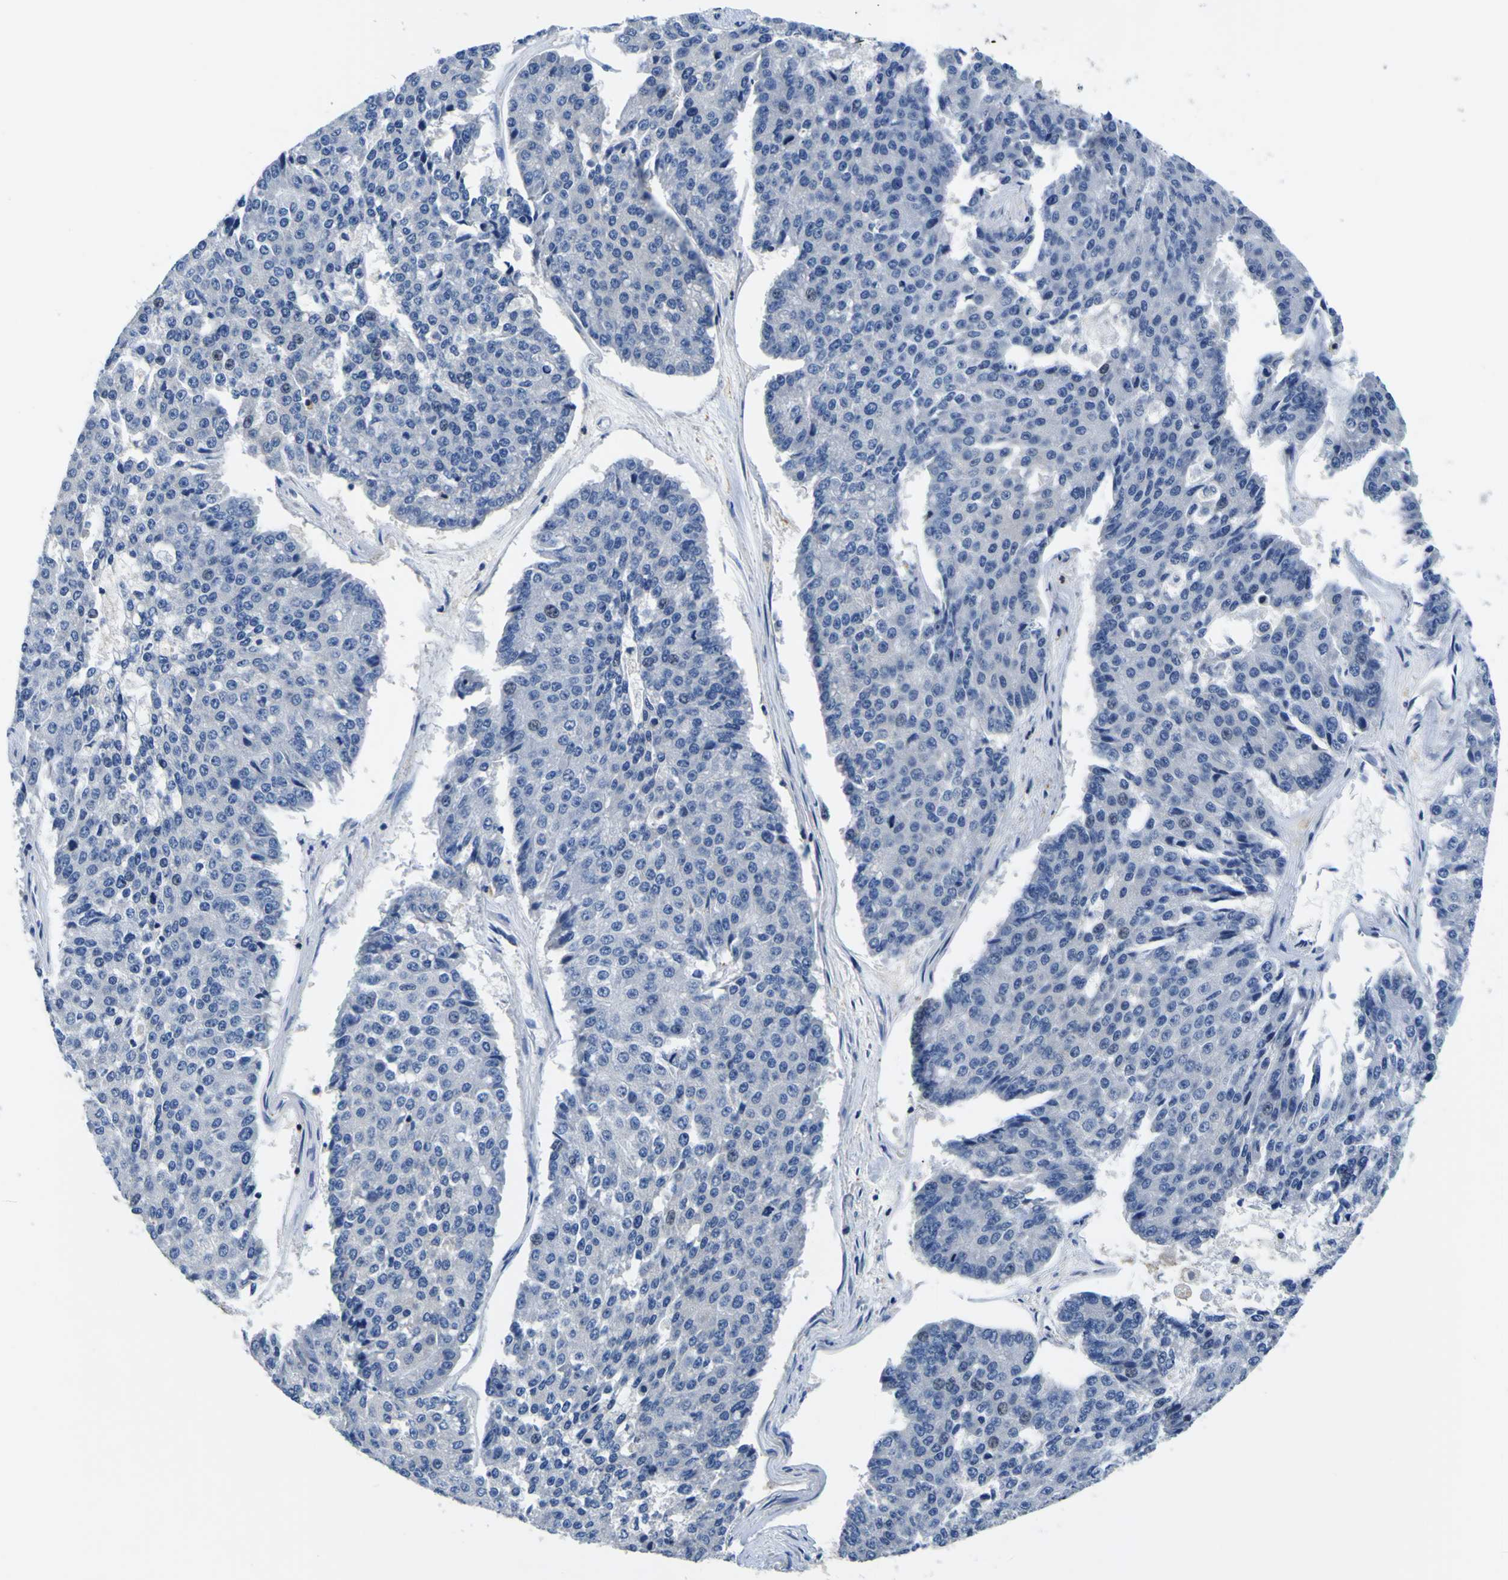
{"staining": {"intensity": "negative", "quantity": "none", "location": "none"}, "tissue": "pancreatic cancer", "cell_type": "Tumor cells", "image_type": "cancer", "snomed": [{"axis": "morphology", "description": "Adenocarcinoma, NOS"}, {"axis": "topography", "description": "Pancreas"}], "caption": "A high-resolution image shows immunohistochemistry (IHC) staining of adenocarcinoma (pancreatic), which reveals no significant expression in tumor cells. (Stains: DAB (3,3'-diaminobenzidine) immunohistochemistry (IHC) with hematoxylin counter stain, Microscopy: brightfield microscopy at high magnification).", "gene": "TNIK", "patient": {"sex": "male", "age": 50}}